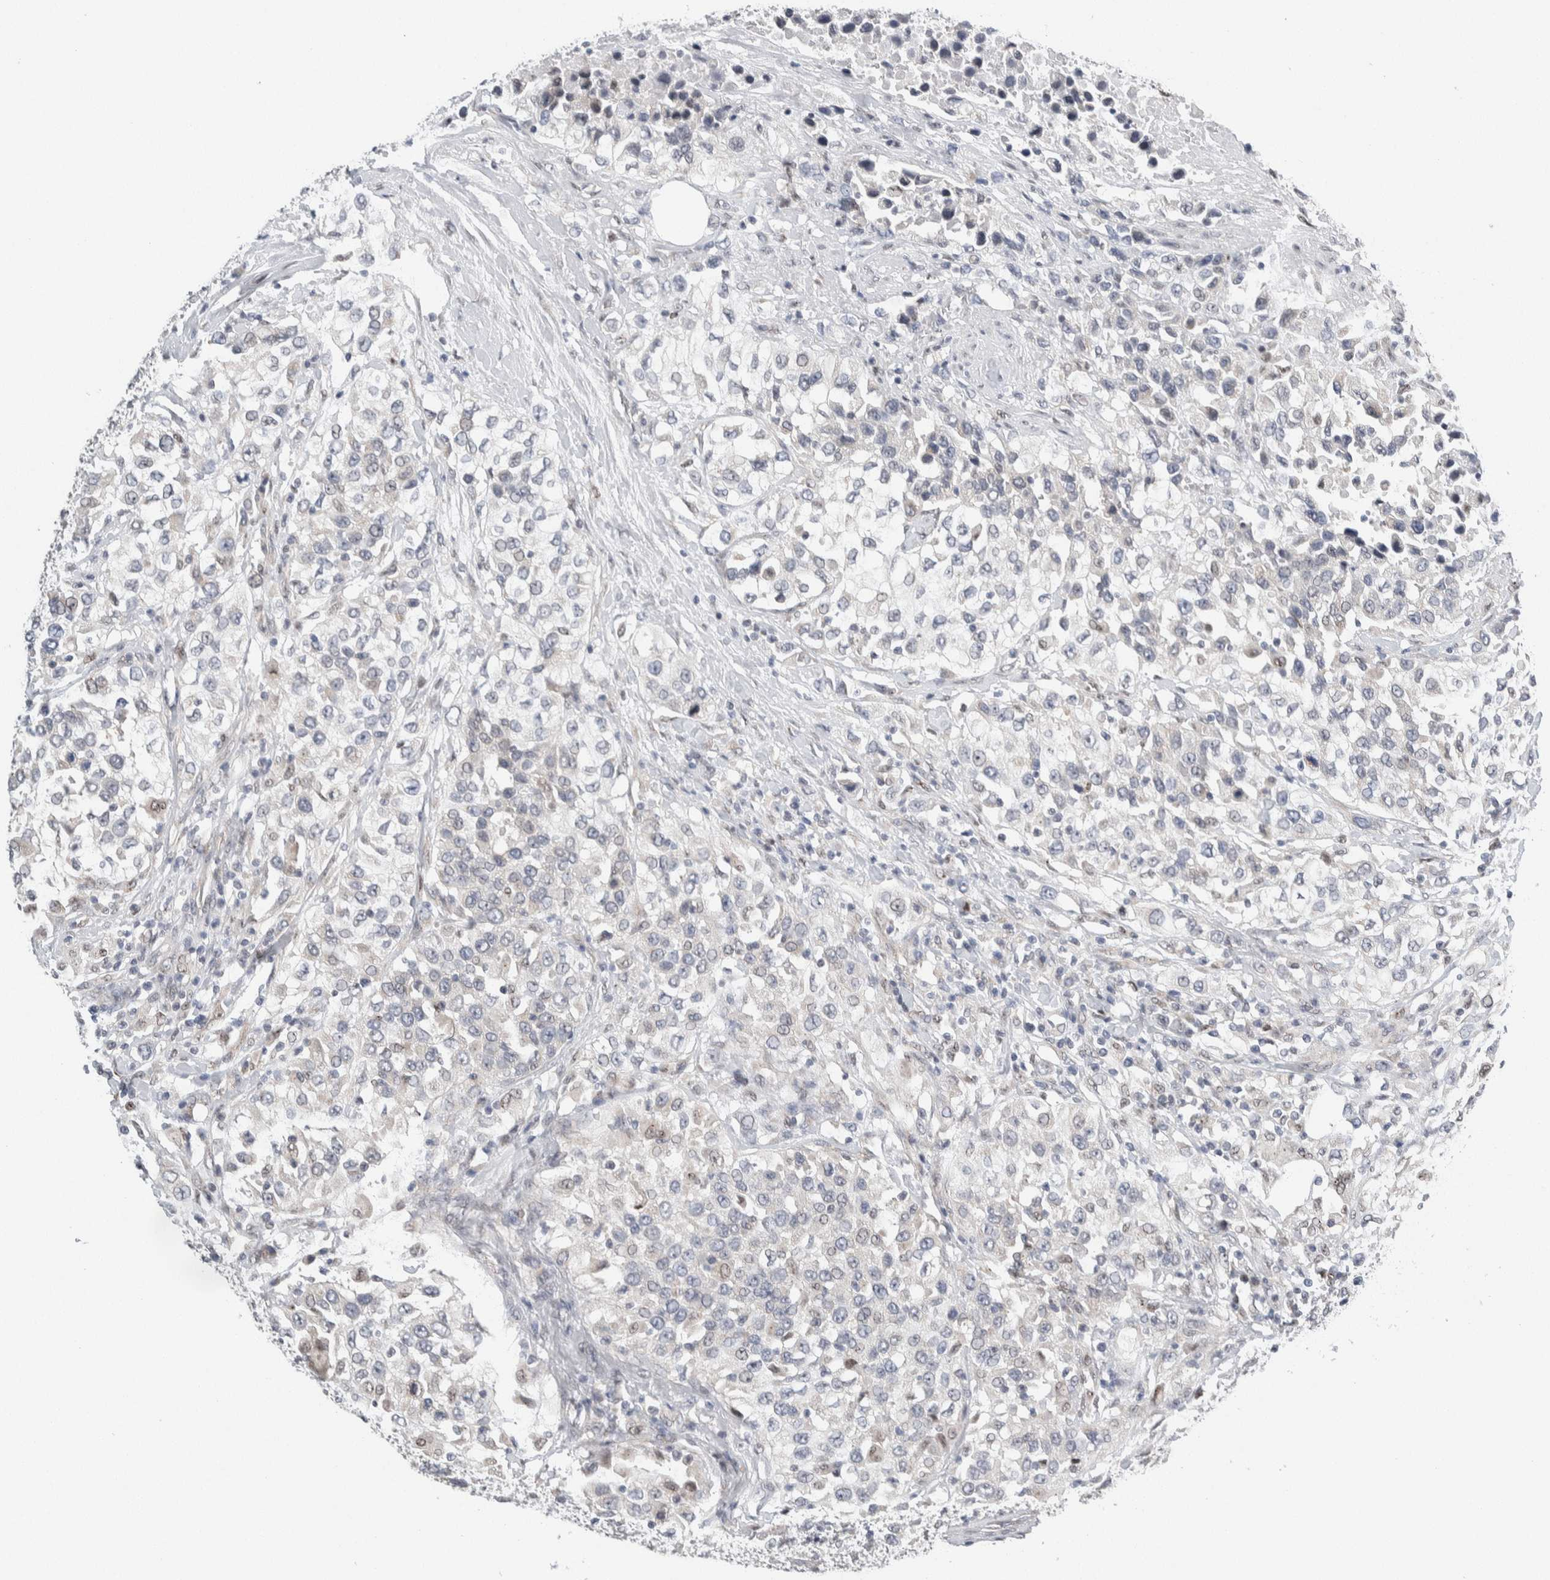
{"staining": {"intensity": "negative", "quantity": "none", "location": "none"}, "tissue": "urothelial cancer", "cell_type": "Tumor cells", "image_type": "cancer", "snomed": [{"axis": "morphology", "description": "Urothelial carcinoma, High grade"}, {"axis": "topography", "description": "Urinary bladder"}], "caption": "An image of human high-grade urothelial carcinoma is negative for staining in tumor cells.", "gene": "NEUROD1", "patient": {"sex": "female", "age": 80}}